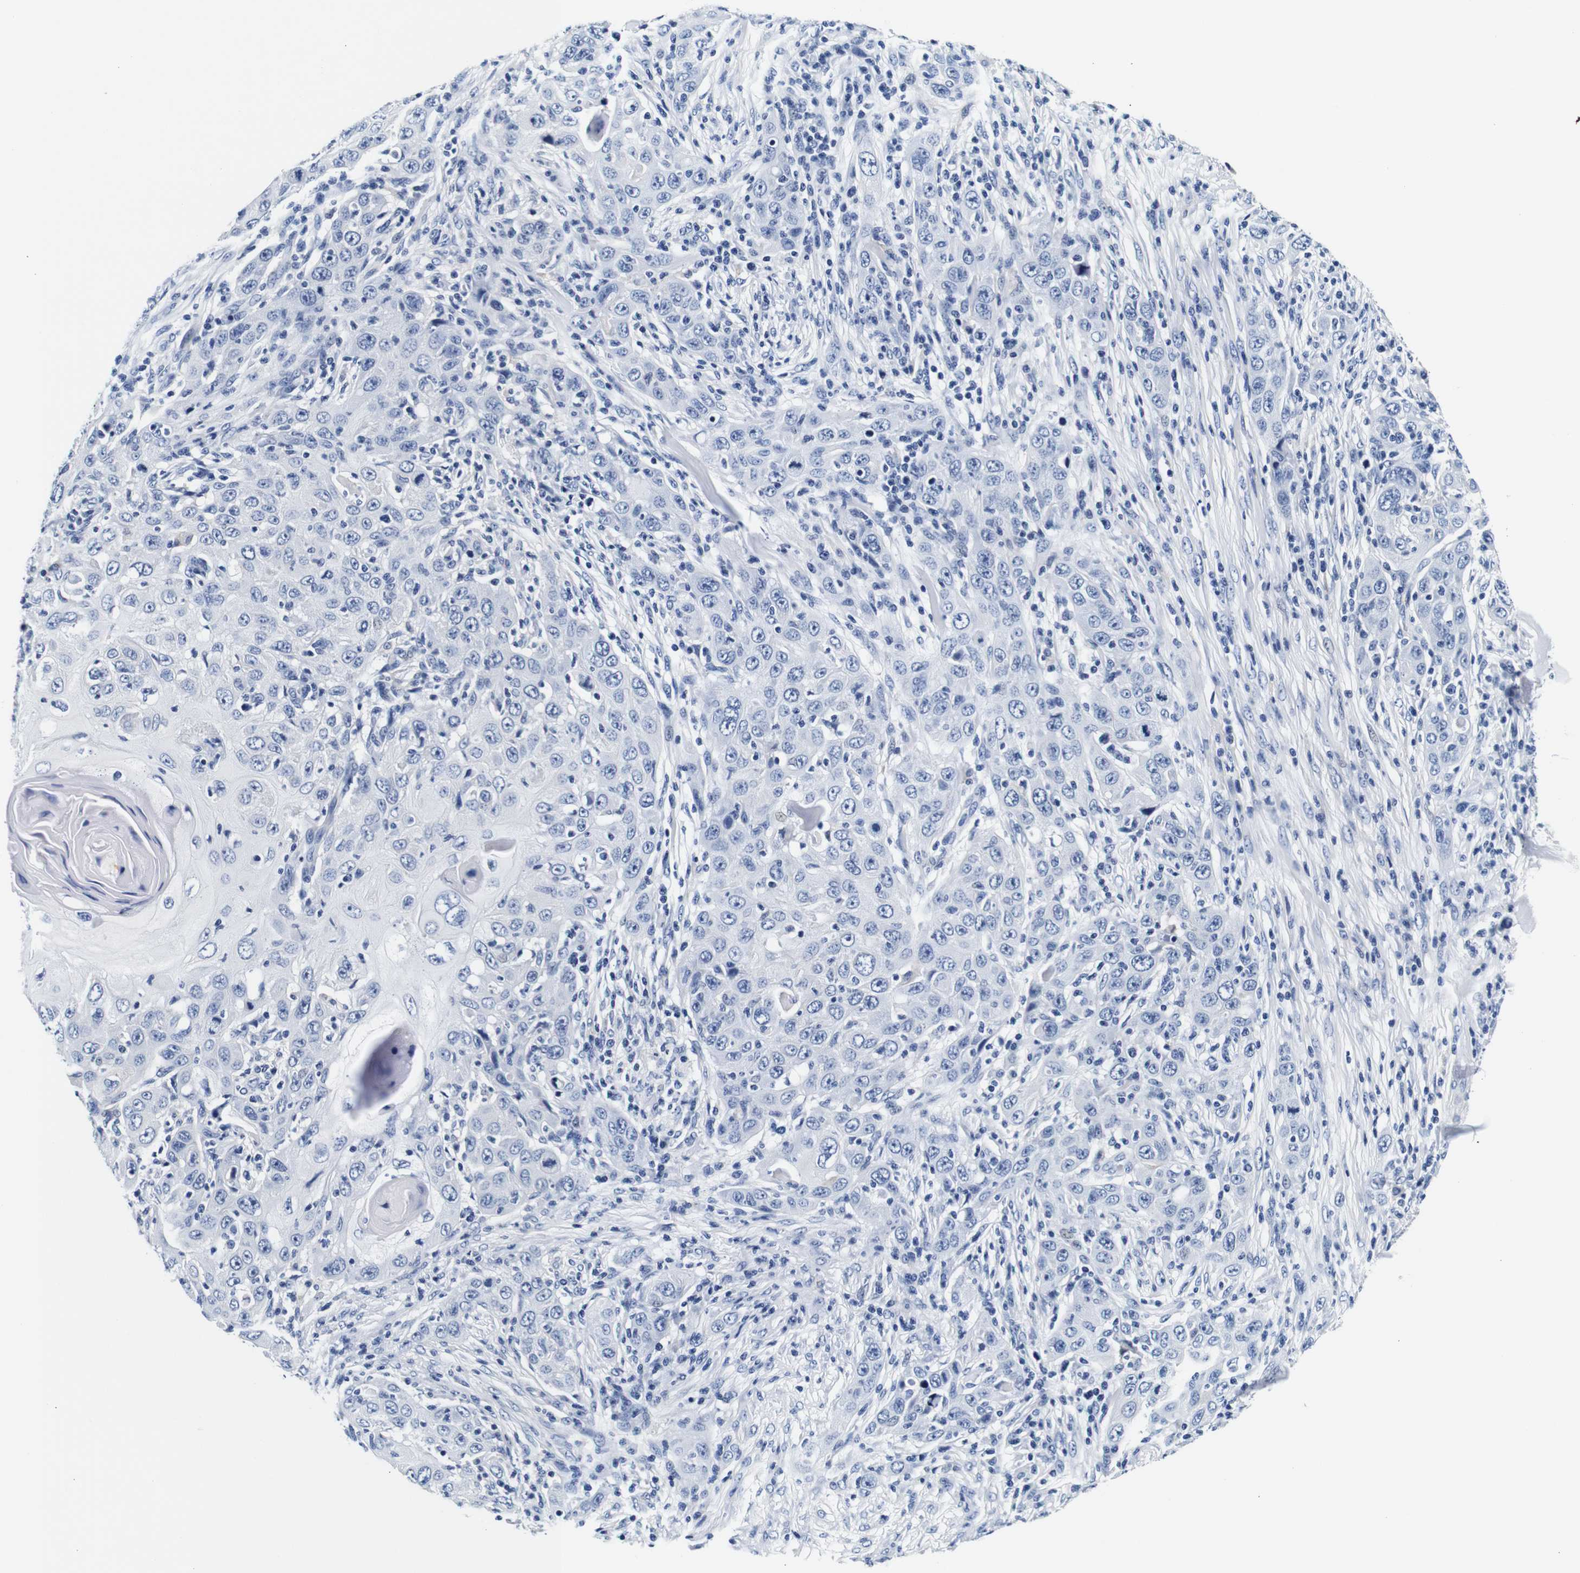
{"staining": {"intensity": "negative", "quantity": "none", "location": "none"}, "tissue": "skin cancer", "cell_type": "Tumor cells", "image_type": "cancer", "snomed": [{"axis": "morphology", "description": "Squamous cell carcinoma, NOS"}, {"axis": "topography", "description": "Skin"}], "caption": "A high-resolution image shows immunohistochemistry (IHC) staining of skin cancer, which reveals no significant expression in tumor cells.", "gene": "GP1BA", "patient": {"sex": "female", "age": 88}}